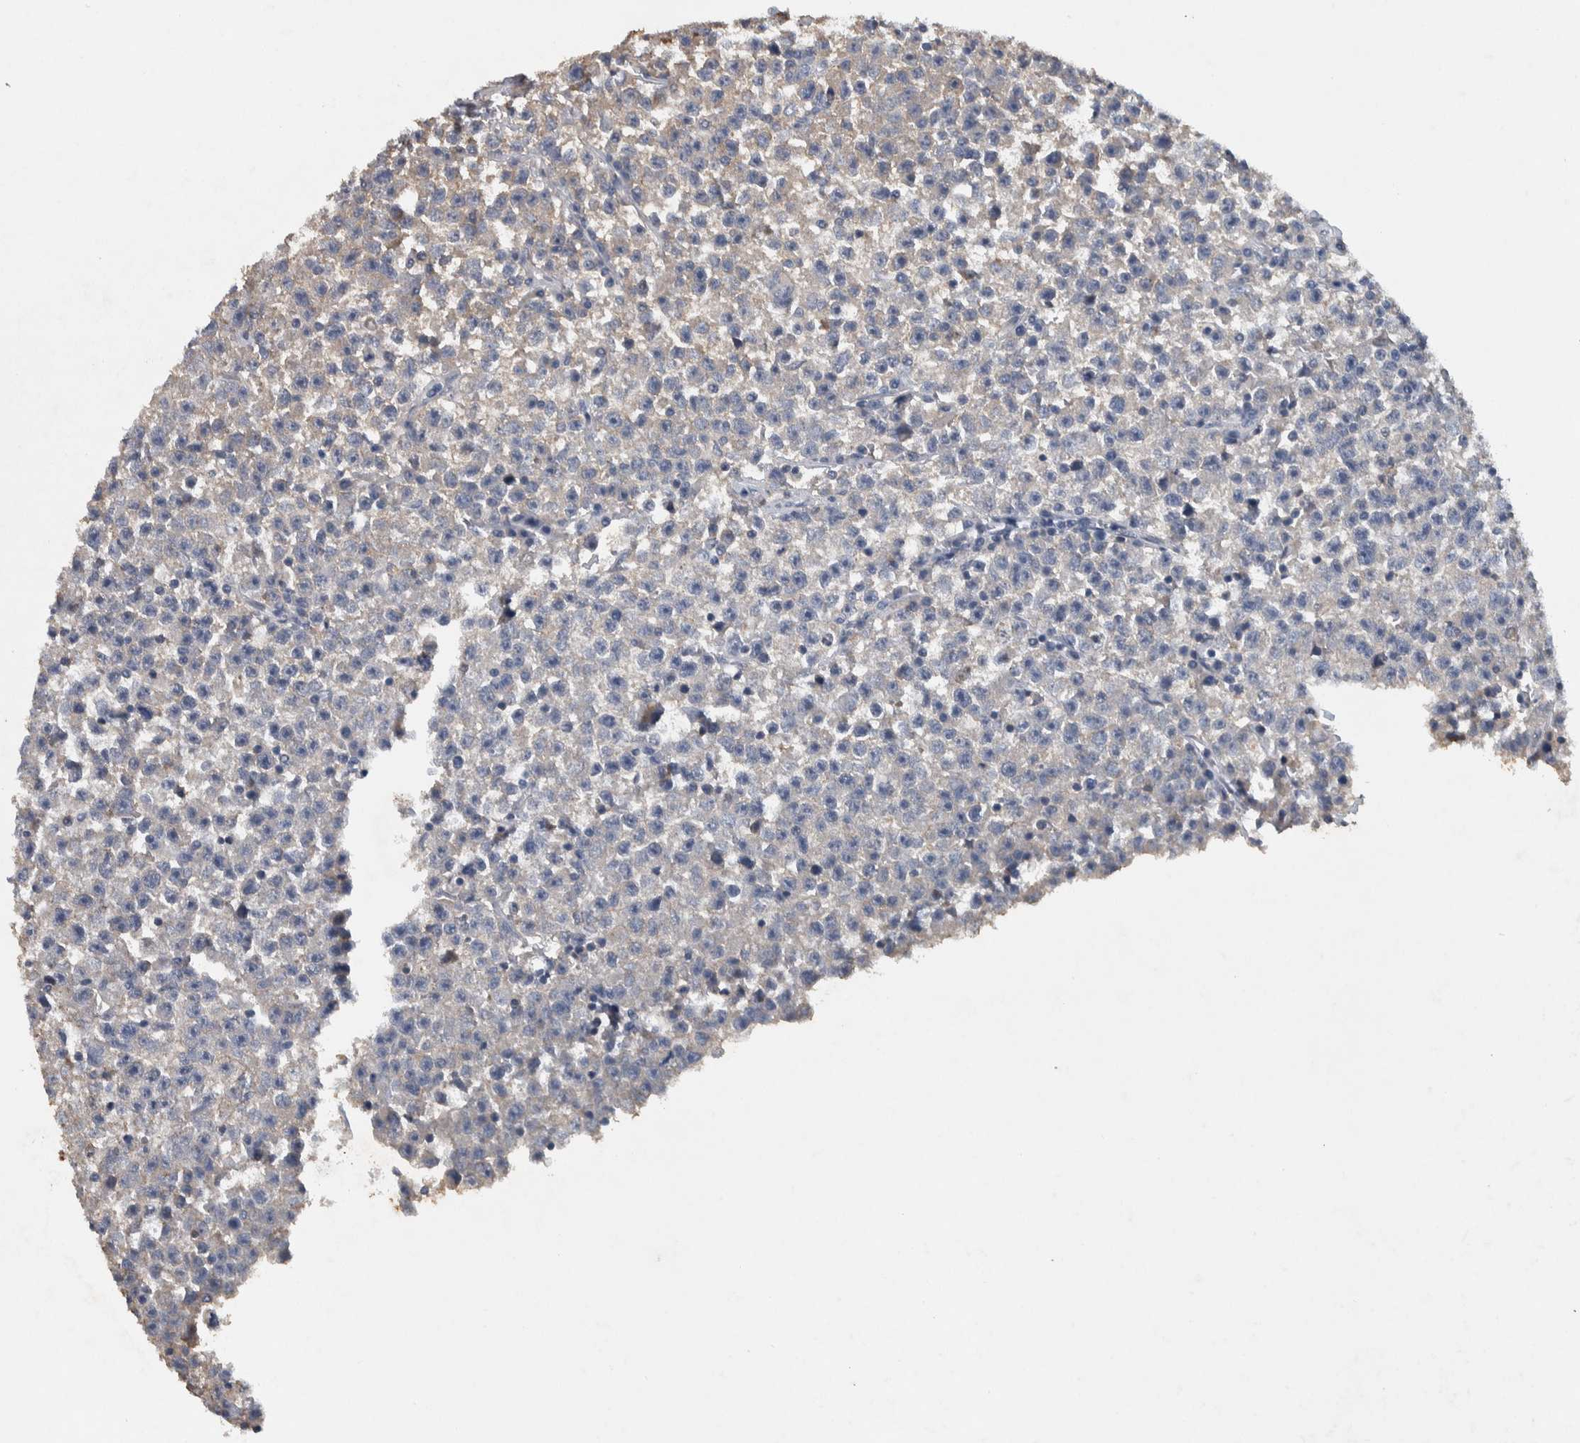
{"staining": {"intensity": "negative", "quantity": "none", "location": "none"}, "tissue": "testis cancer", "cell_type": "Tumor cells", "image_type": "cancer", "snomed": [{"axis": "morphology", "description": "Seminoma, NOS"}, {"axis": "topography", "description": "Testis"}], "caption": "Seminoma (testis) stained for a protein using immunohistochemistry (IHC) shows no staining tumor cells.", "gene": "NT5C2", "patient": {"sex": "male", "age": 22}}